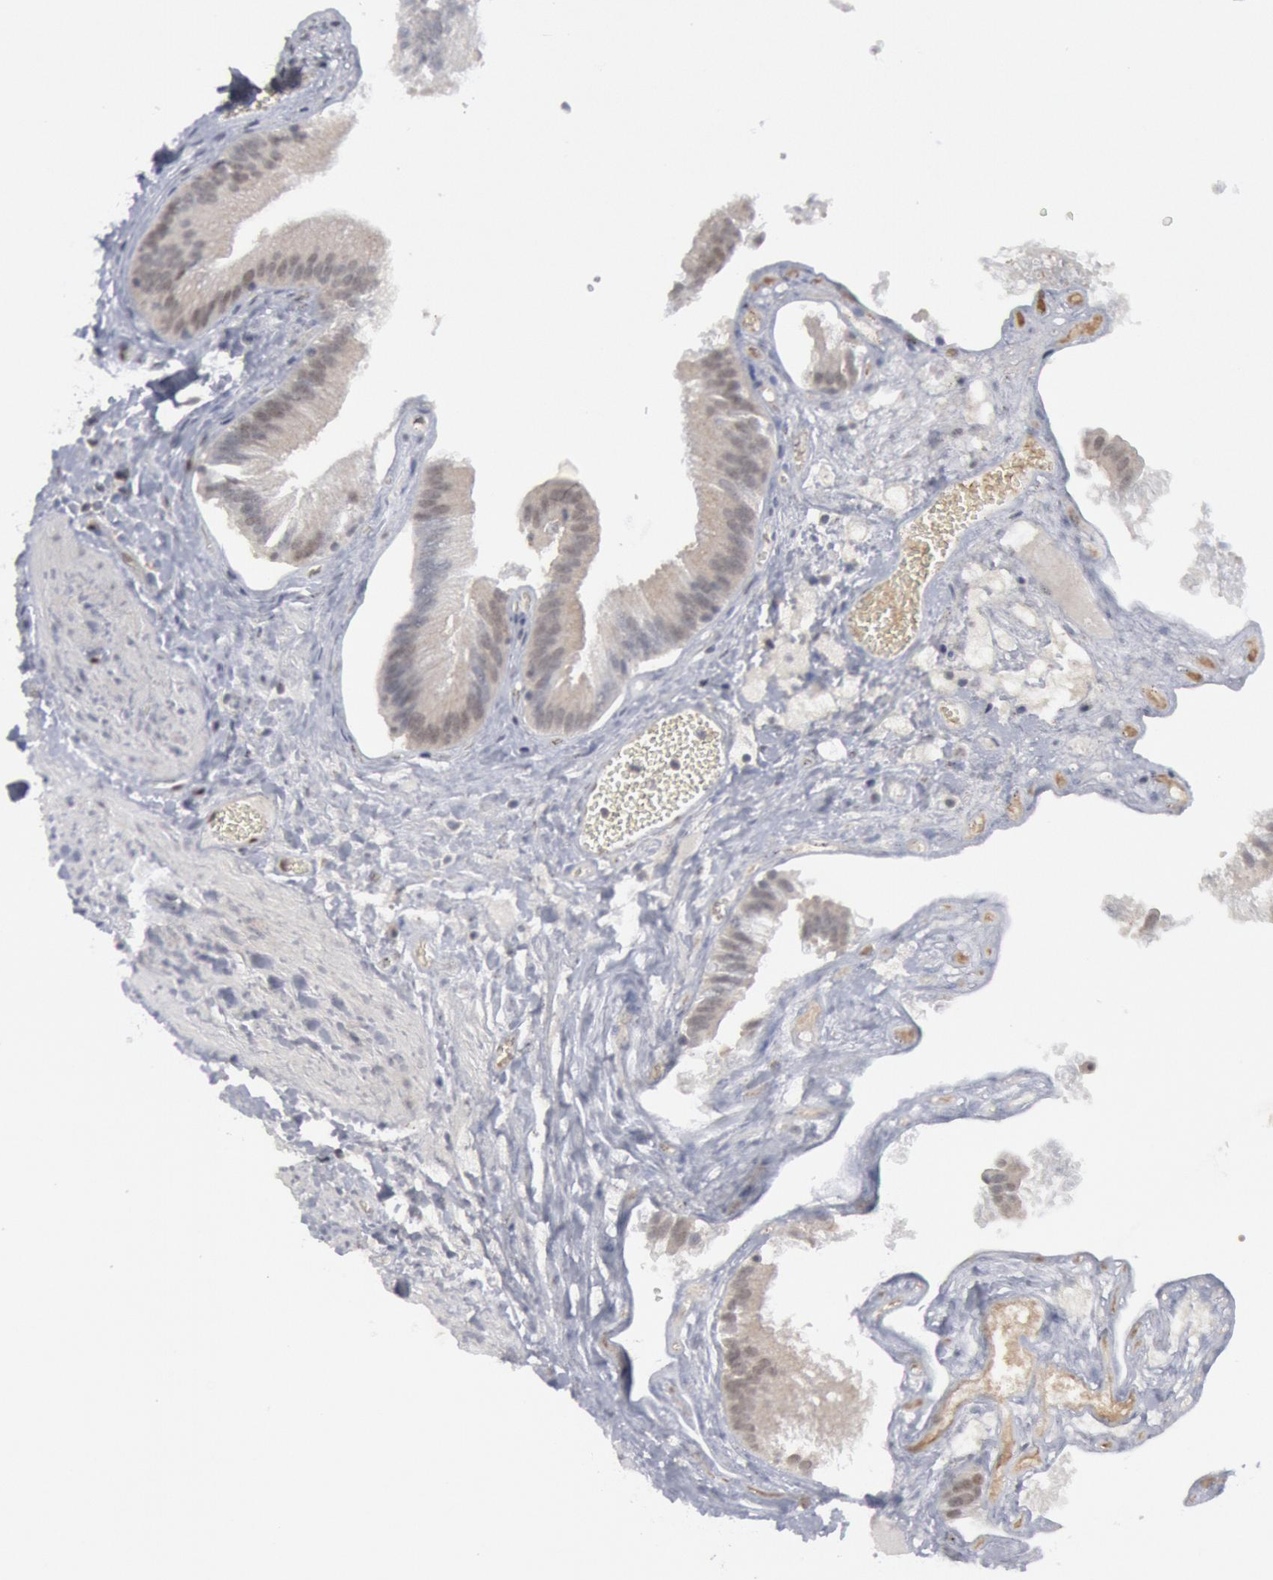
{"staining": {"intensity": "negative", "quantity": "none", "location": "none"}, "tissue": "gallbladder", "cell_type": "Glandular cells", "image_type": "normal", "snomed": [{"axis": "morphology", "description": "Normal tissue, NOS"}, {"axis": "topography", "description": "Gallbladder"}], "caption": "This image is of unremarkable gallbladder stained with immunohistochemistry (IHC) to label a protein in brown with the nuclei are counter-stained blue. There is no positivity in glandular cells.", "gene": "FOXO1", "patient": {"sex": "female", "age": 24}}